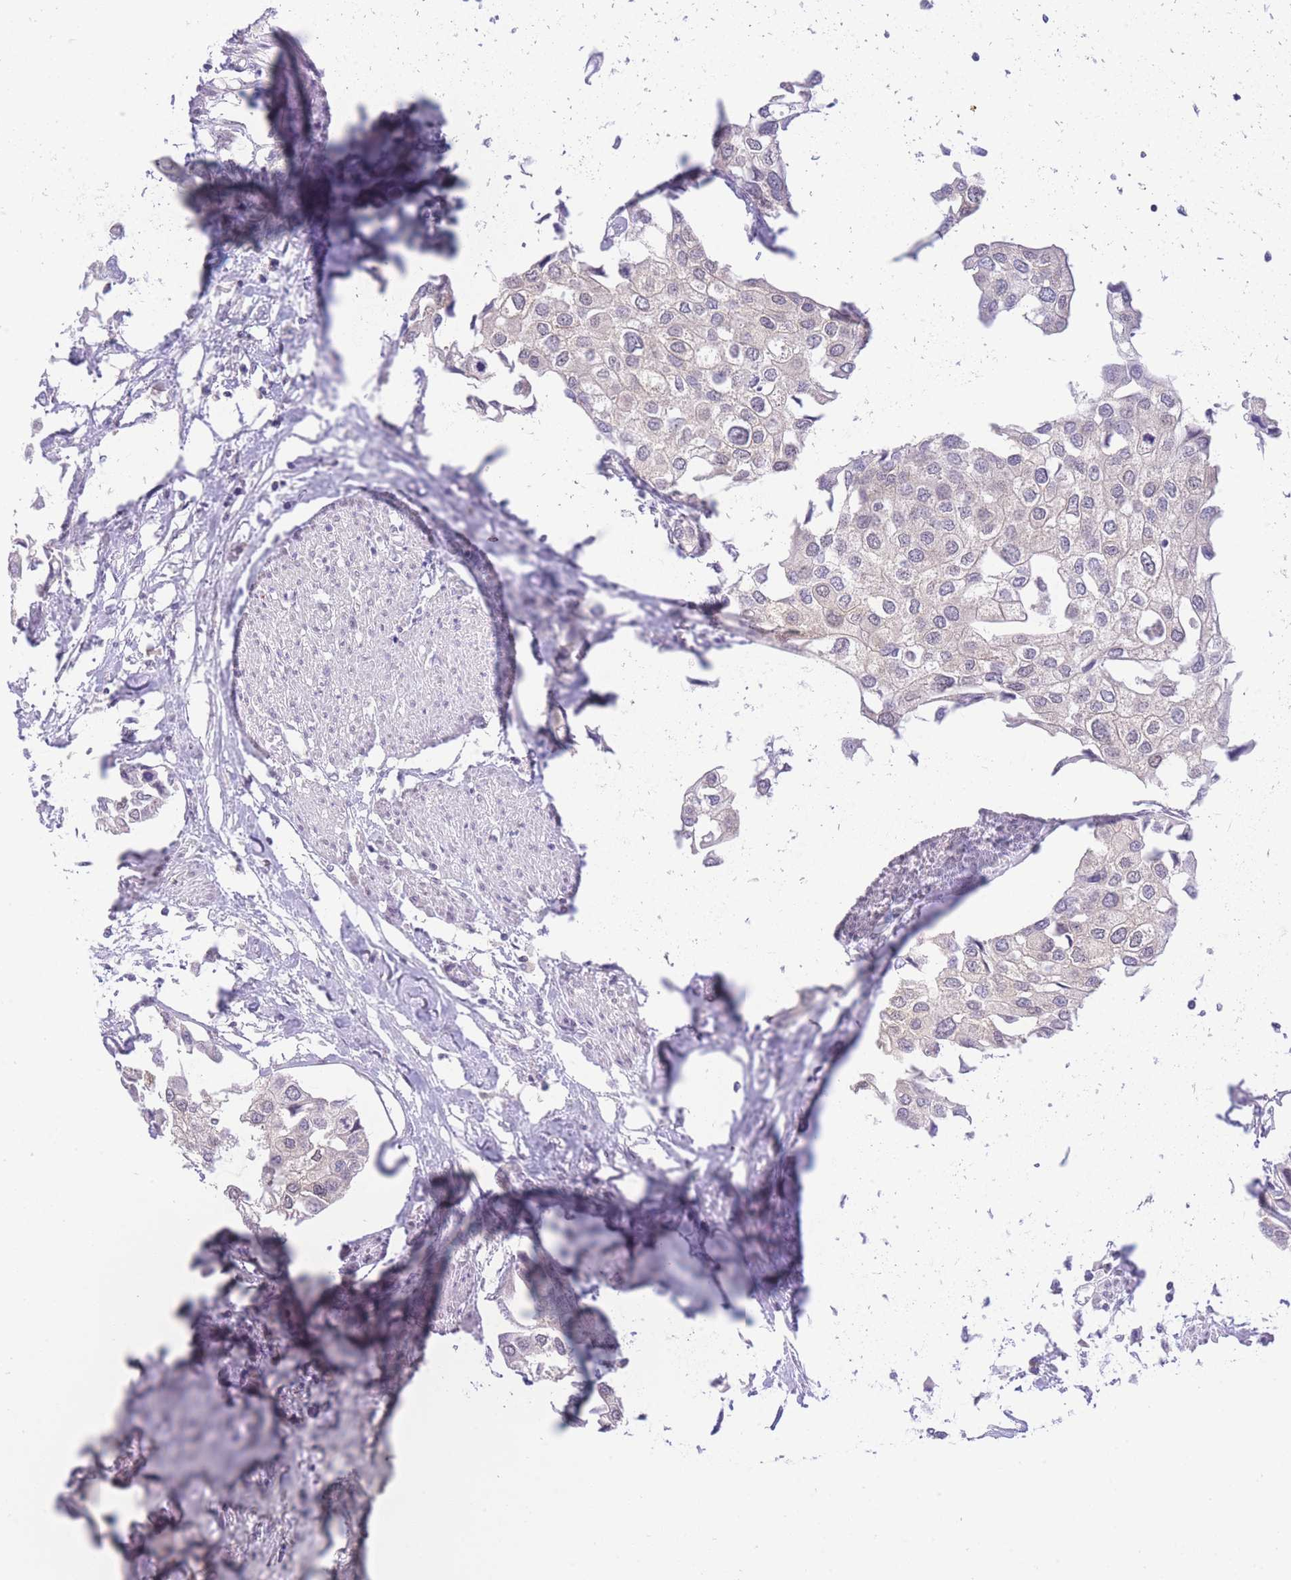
{"staining": {"intensity": "negative", "quantity": "none", "location": "none"}, "tissue": "urothelial cancer", "cell_type": "Tumor cells", "image_type": "cancer", "snomed": [{"axis": "morphology", "description": "Urothelial carcinoma, High grade"}, {"axis": "topography", "description": "Urinary bladder"}], "caption": "Immunohistochemistry photomicrograph of human urothelial carcinoma (high-grade) stained for a protein (brown), which exhibits no staining in tumor cells.", "gene": "STK39", "patient": {"sex": "male", "age": 64}}